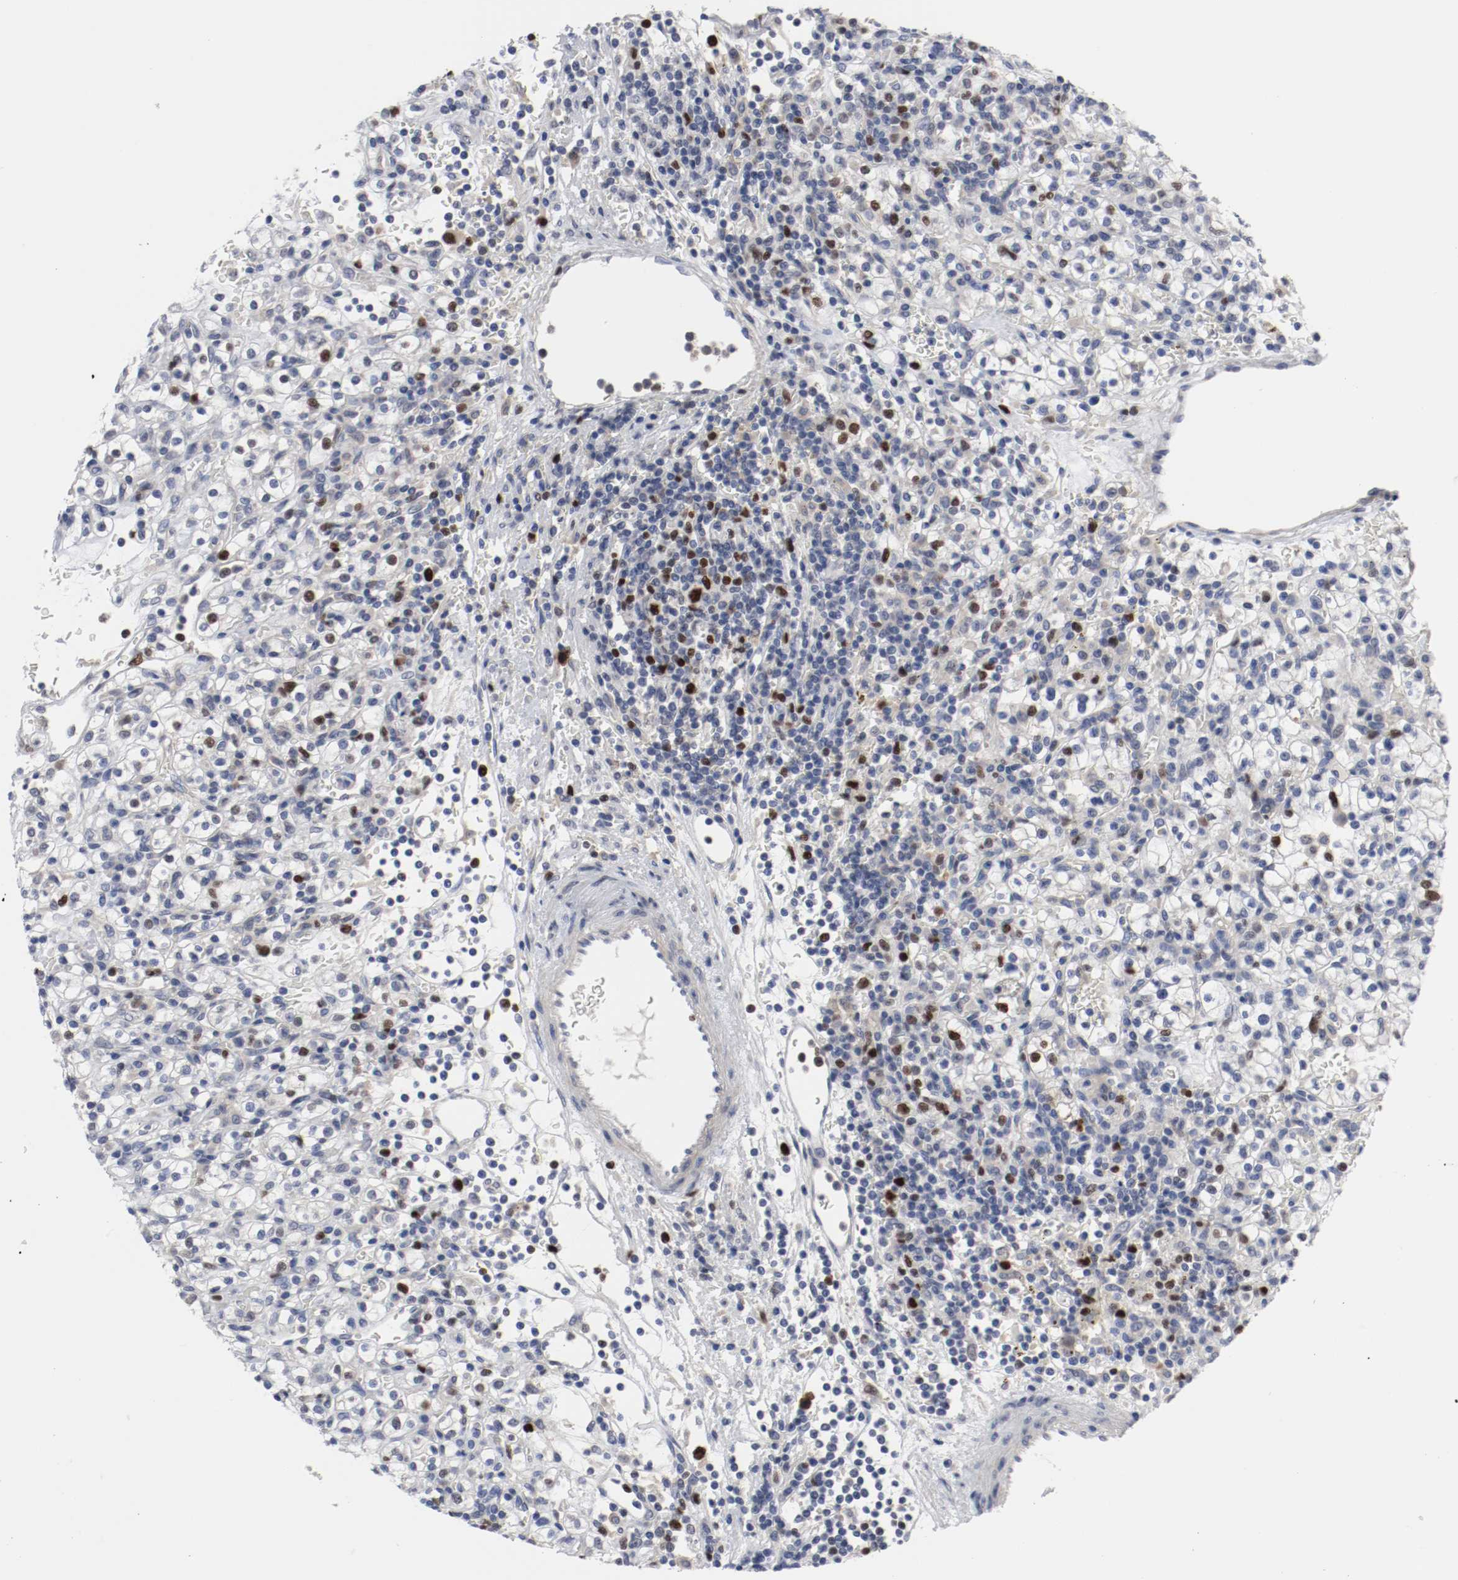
{"staining": {"intensity": "strong", "quantity": "<25%", "location": "nuclear"}, "tissue": "renal cancer", "cell_type": "Tumor cells", "image_type": "cancer", "snomed": [{"axis": "morphology", "description": "Normal tissue, NOS"}, {"axis": "morphology", "description": "Adenocarcinoma, NOS"}, {"axis": "topography", "description": "Kidney"}], "caption": "This photomicrograph exhibits adenocarcinoma (renal) stained with immunohistochemistry (IHC) to label a protein in brown. The nuclear of tumor cells show strong positivity for the protein. Nuclei are counter-stained blue.", "gene": "MCM6", "patient": {"sex": "female", "age": 55}}